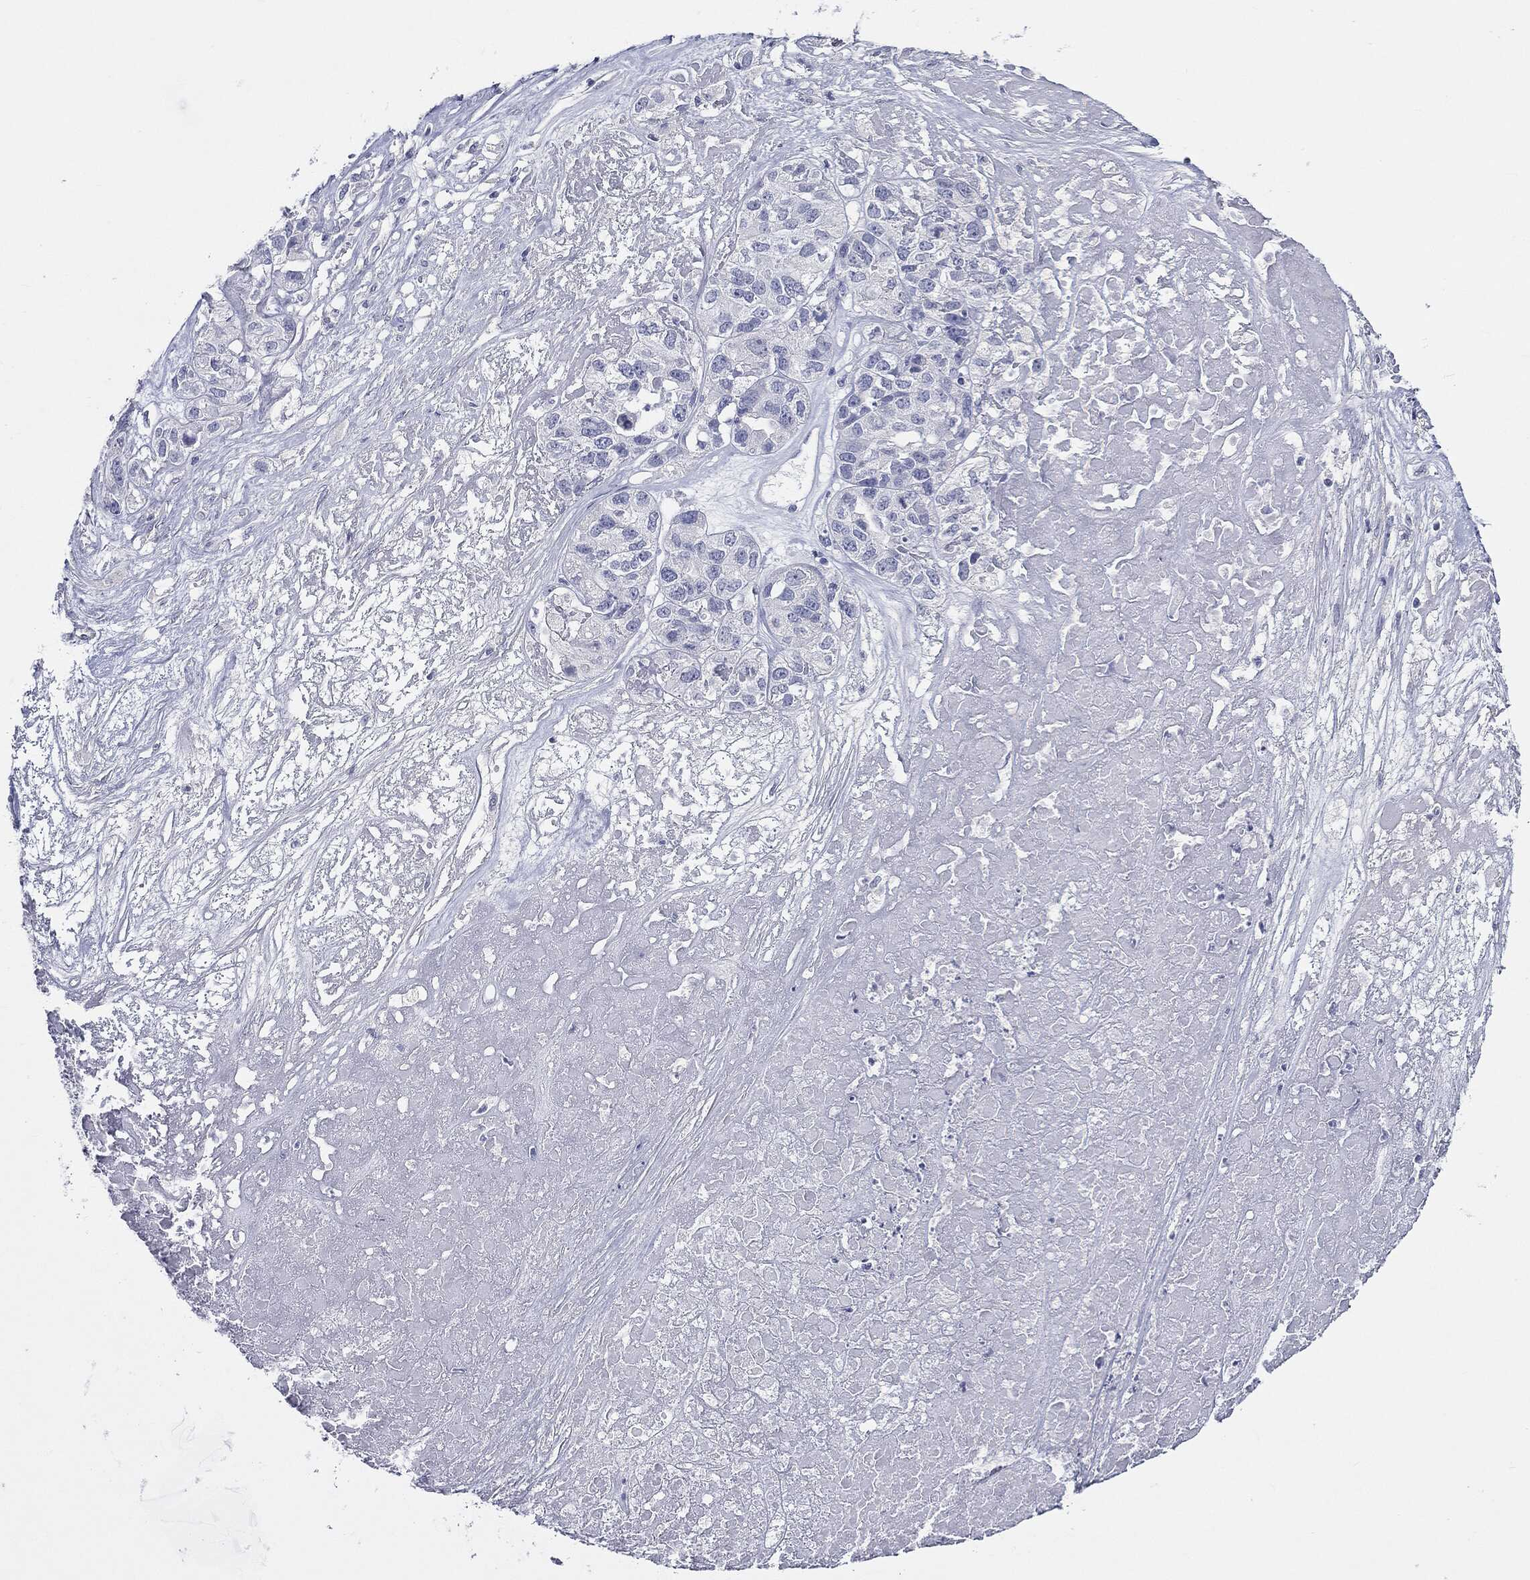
{"staining": {"intensity": "negative", "quantity": "none", "location": "none"}, "tissue": "ovarian cancer", "cell_type": "Tumor cells", "image_type": "cancer", "snomed": [{"axis": "morphology", "description": "Cystadenocarcinoma, serous, NOS"}, {"axis": "topography", "description": "Ovary"}], "caption": "IHC of serous cystadenocarcinoma (ovarian) reveals no positivity in tumor cells.", "gene": "CGB1", "patient": {"sex": "female", "age": 87}}